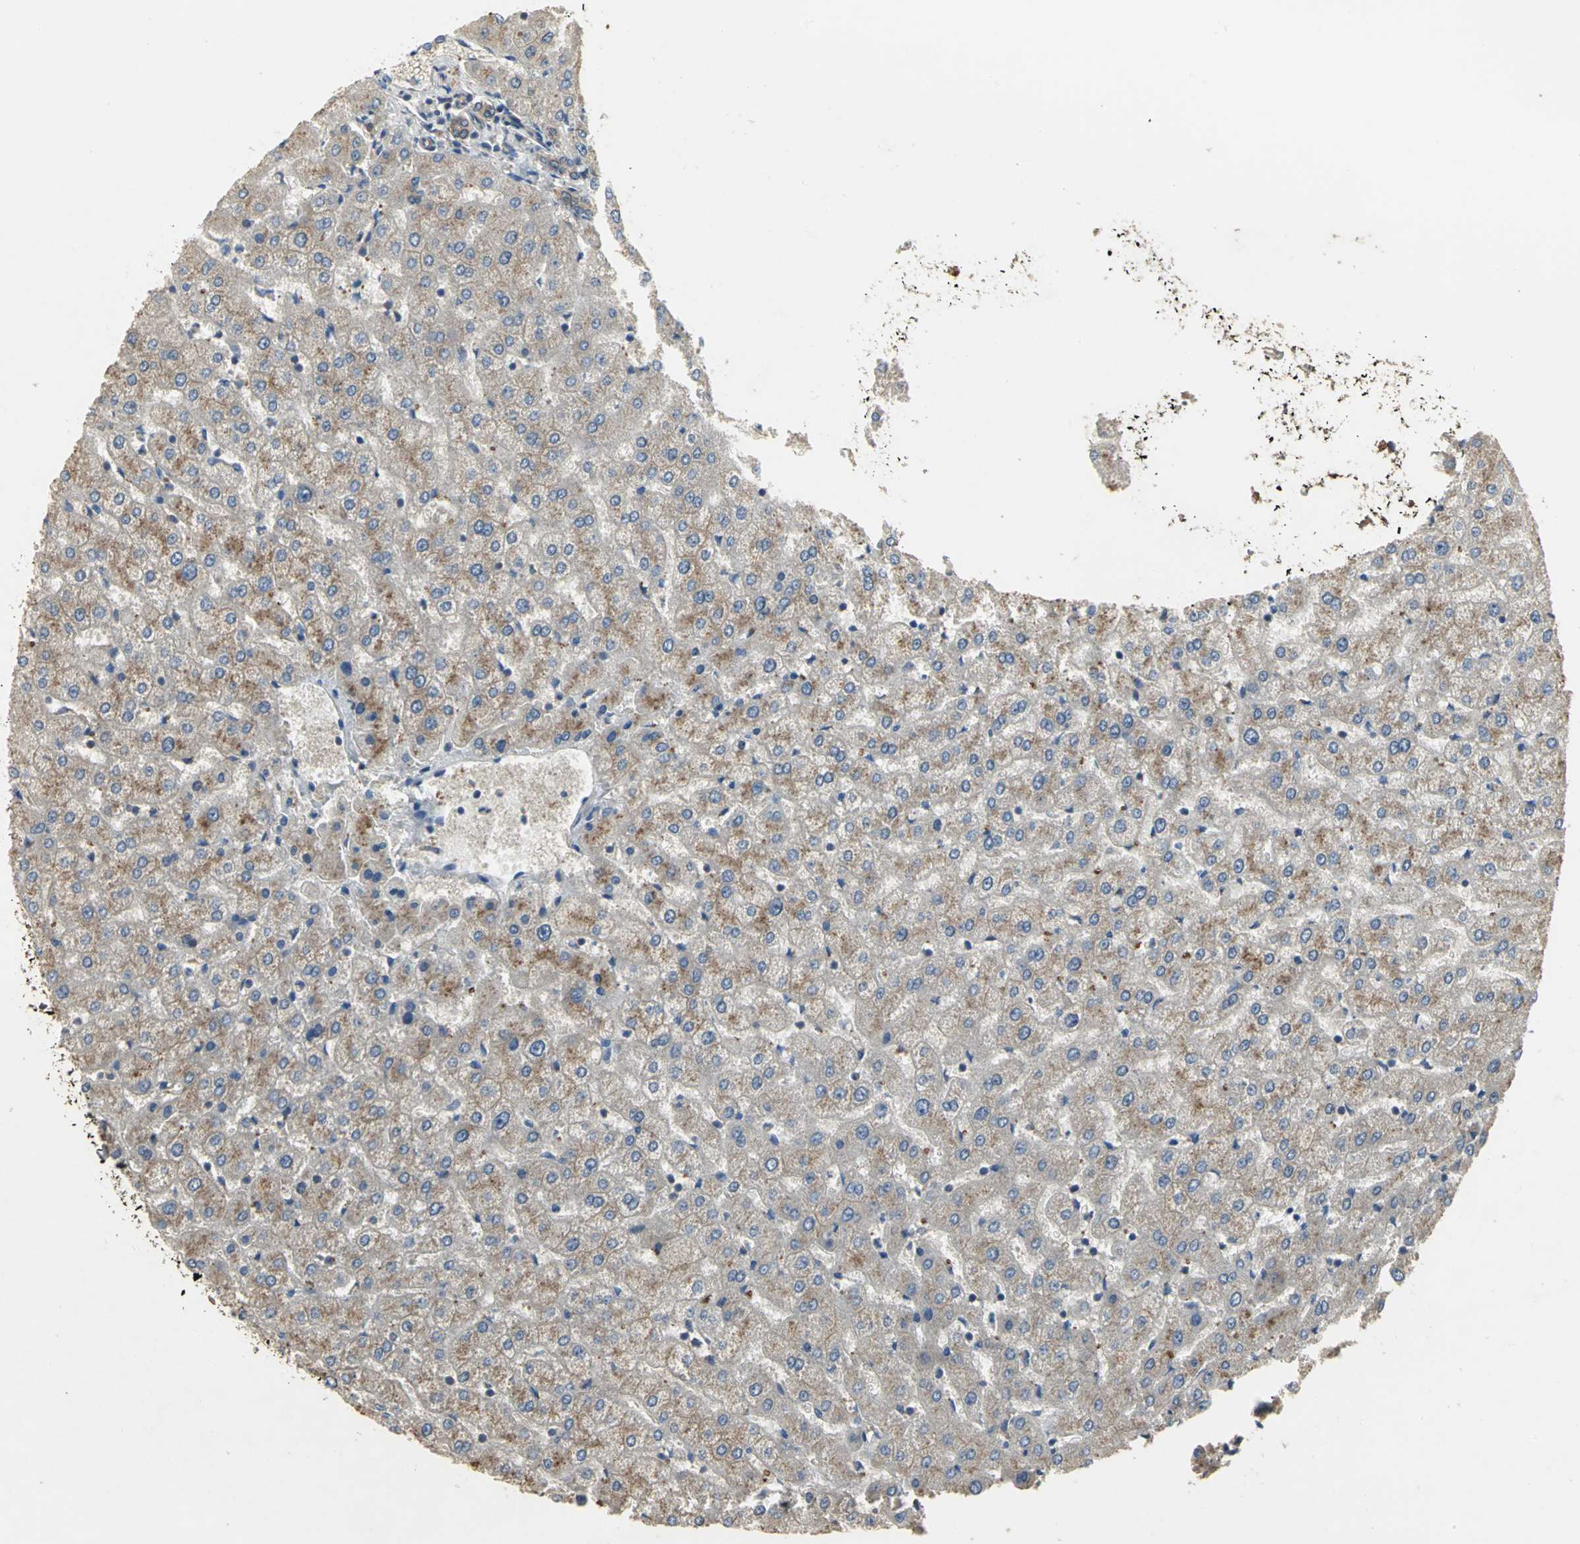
{"staining": {"intensity": "moderate", "quantity": ">75%", "location": "cytoplasmic/membranous"}, "tissue": "liver", "cell_type": "Cholangiocytes", "image_type": "normal", "snomed": [{"axis": "morphology", "description": "Normal tissue, NOS"}, {"axis": "morphology", "description": "Fibrosis, NOS"}, {"axis": "topography", "description": "Liver"}], "caption": "Immunohistochemistry (IHC) micrograph of normal liver: human liver stained using immunohistochemistry displays medium levels of moderate protein expression localized specifically in the cytoplasmic/membranous of cholangiocytes, appearing as a cytoplasmic/membranous brown color.", "gene": "MET", "patient": {"sex": "female", "age": 29}}